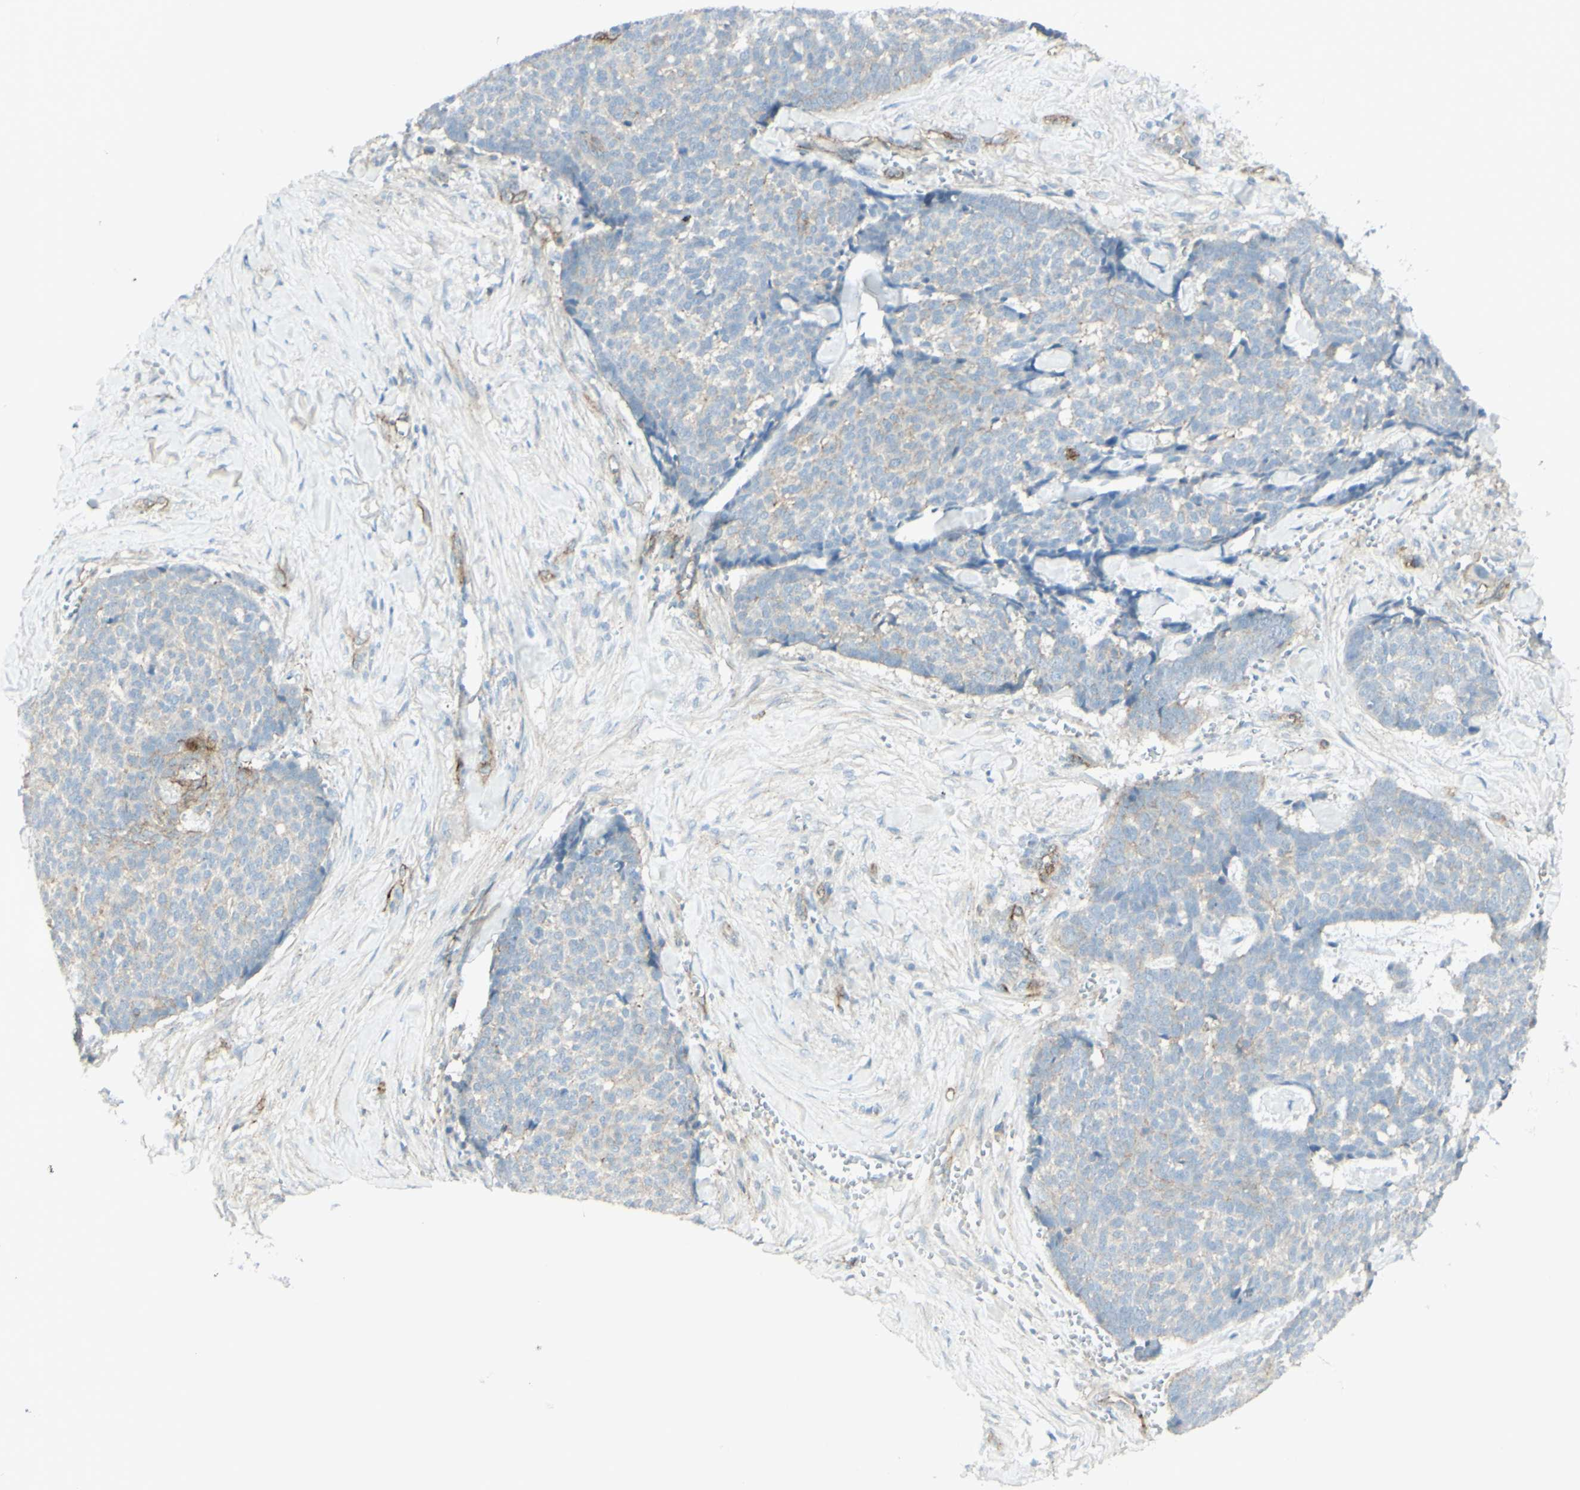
{"staining": {"intensity": "weak", "quantity": "<25%", "location": "cytoplasmic/membranous"}, "tissue": "skin cancer", "cell_type": "Tumor cells", "image_type": "cancer", "snomed": [{"axis": "morphology", "description": "Basal cell carcinoma"}, {"axis": "topography", "description": "Skin"}], "caption": "This is a histopathology image of IHC staining of skin cancer, which shows no staining in tumor cells.", "gene": "MYO6", "patient": {"sex": "male", "age": 84}}